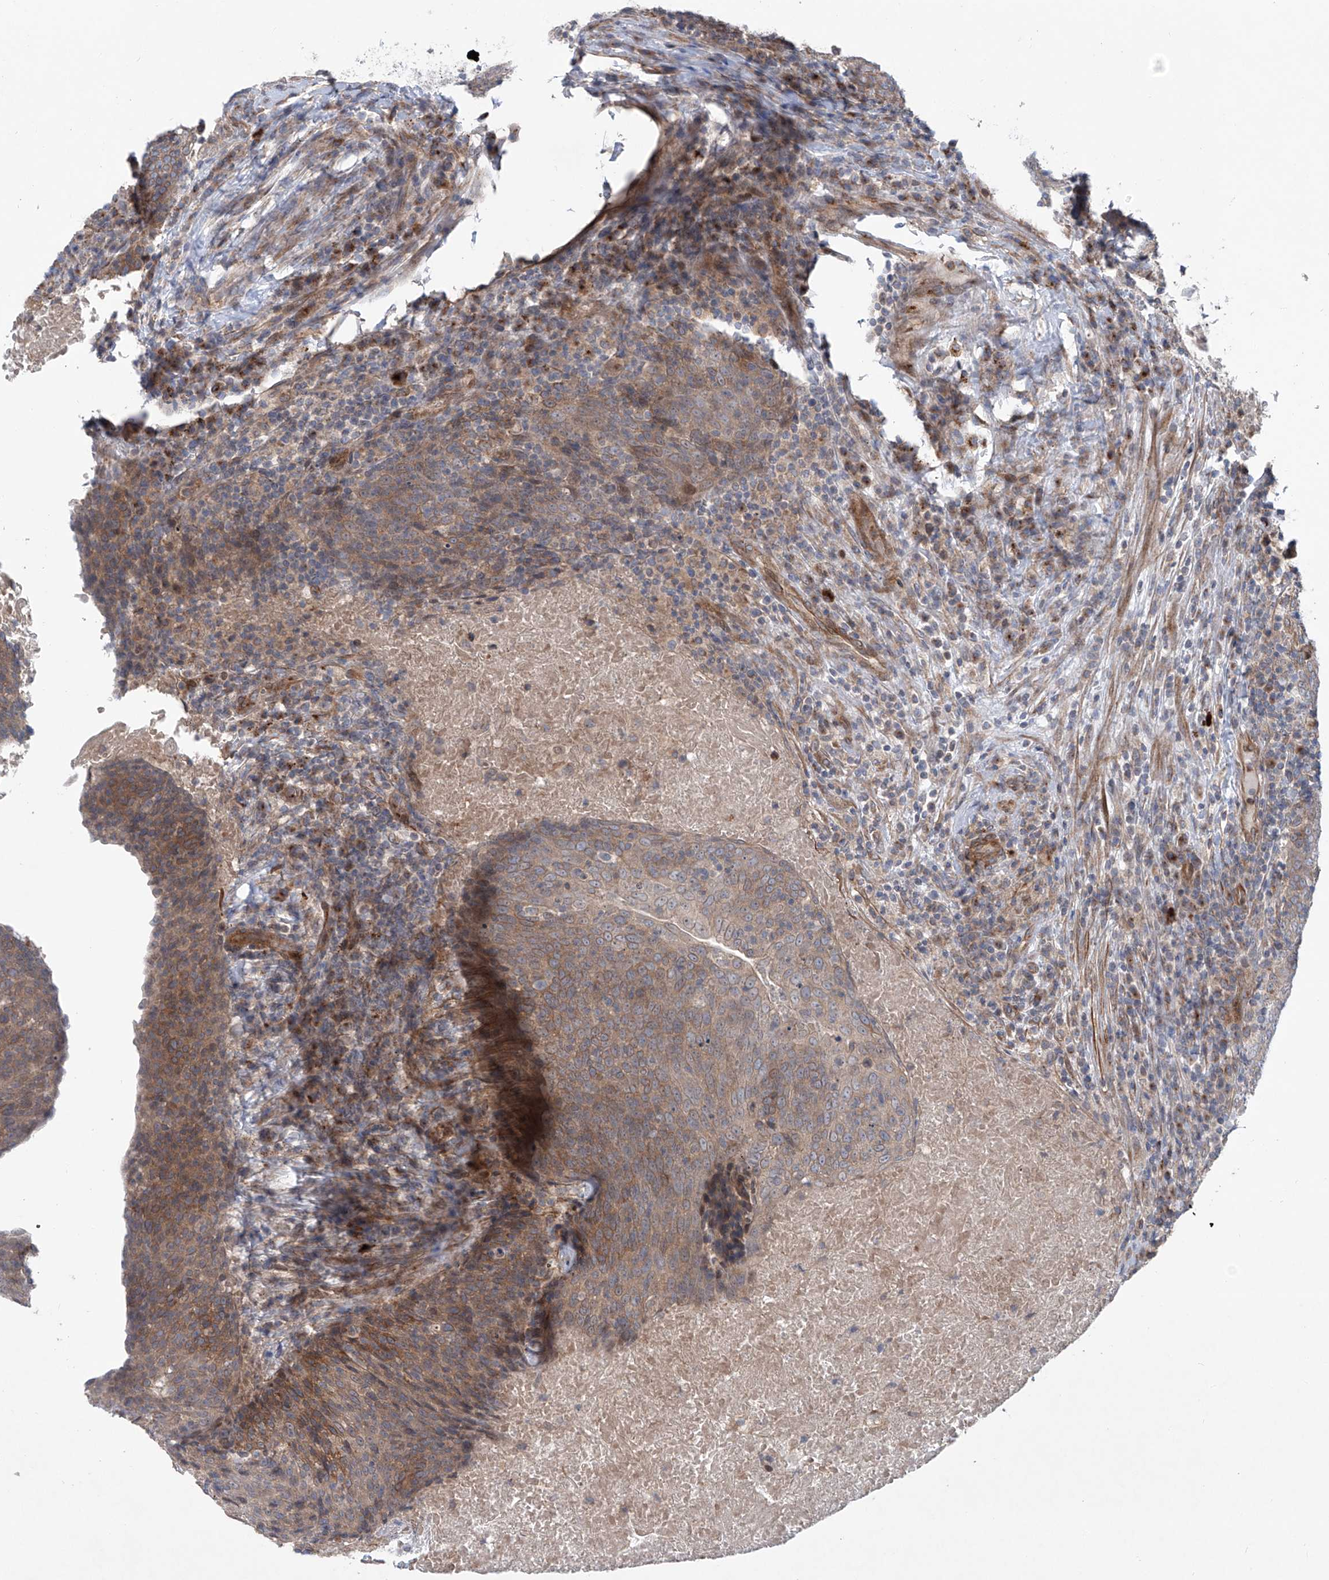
{"staining": {"intensity": "moderate", "quantity": "25%-75%", "location": "cytoplasmic/membranous"}, "tissue": "head and neck cancer", "cell_type": "Tumor cells", "image_type": "cancer", "snomed": [{"axis": "morphology", "description": "Squamous cell carcinoma, NOS"}, {"axis": "morphology", "description": "Squamous cell carcinoma, metastatic, NOS"}, {"axis": "topography", "description": "Lymph node"}, {"axis": "topography", "description": "Head-Neck"}], "caption": "Immunohistochemical staining of head and neck cancer (squamous cell carcinoma) shows medium levels of moderate cytoplasmic/membranous positivity in approximately 25%-75% of tumor cells. The staining was performed using DAB, with brown indicating positive protein expression. Nuclei are stained blue with hematoxylin.", "gene": "KLC4", "patient": {"sex": "male", "age": 62}}